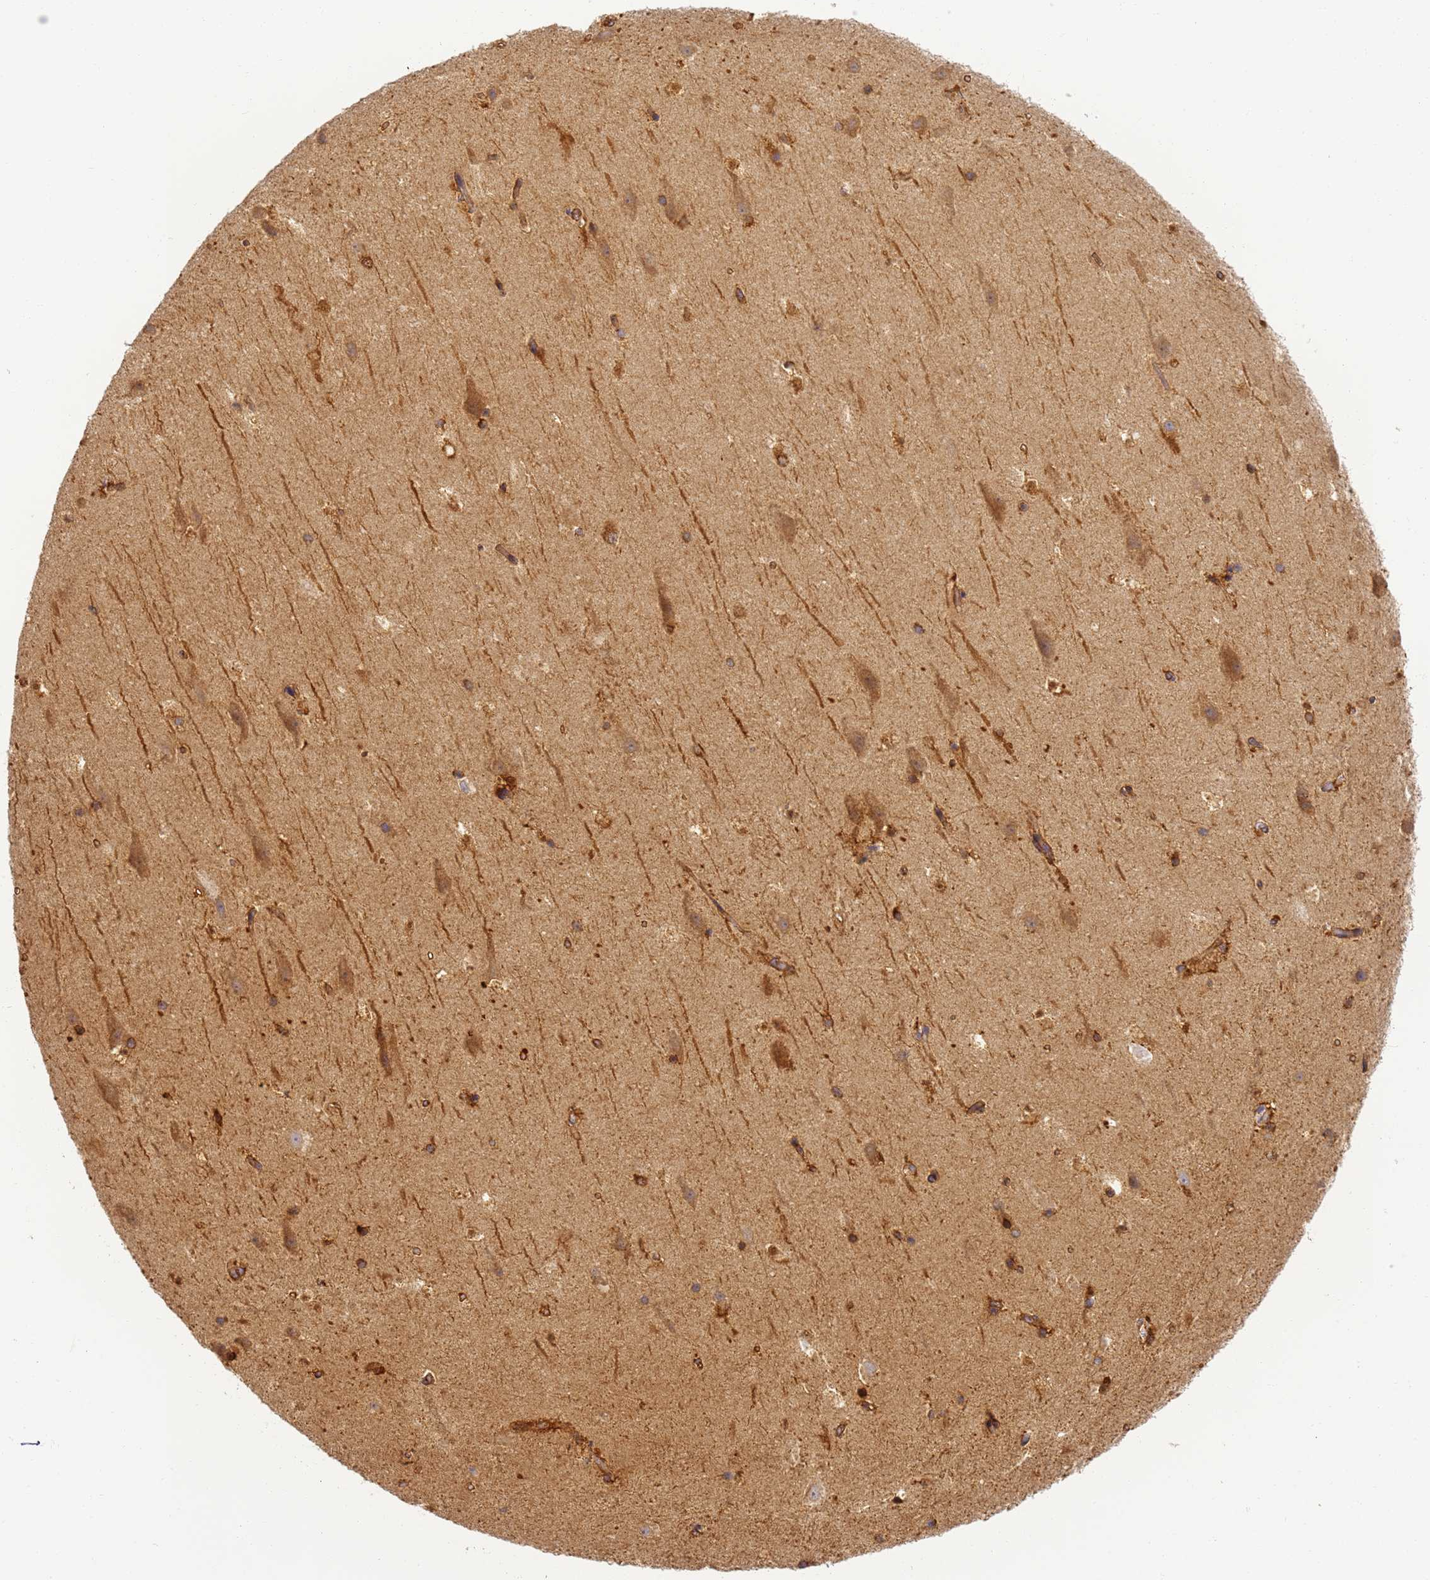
{"staining": {"intensity": "moderate", "quantity": "<25%", "location": "cytoplasmic/membranous"}, "tissue": "hippocampus", "cell_type": "Glial cells", "image_type": "normal", "snomed": [{"axis": "morphology", "description": "Normal tissue, NOS"}, {"axis": "topography", "description": "Hippocampus"}], "caption": "This image demonstrates IHC staining of benign hippocampus, with low moderate cytoplasmic/membranous expression in about <25% of glial cells.", "gene": "DYNC1I2", "patient": {"sex": "female", "age": 52}}